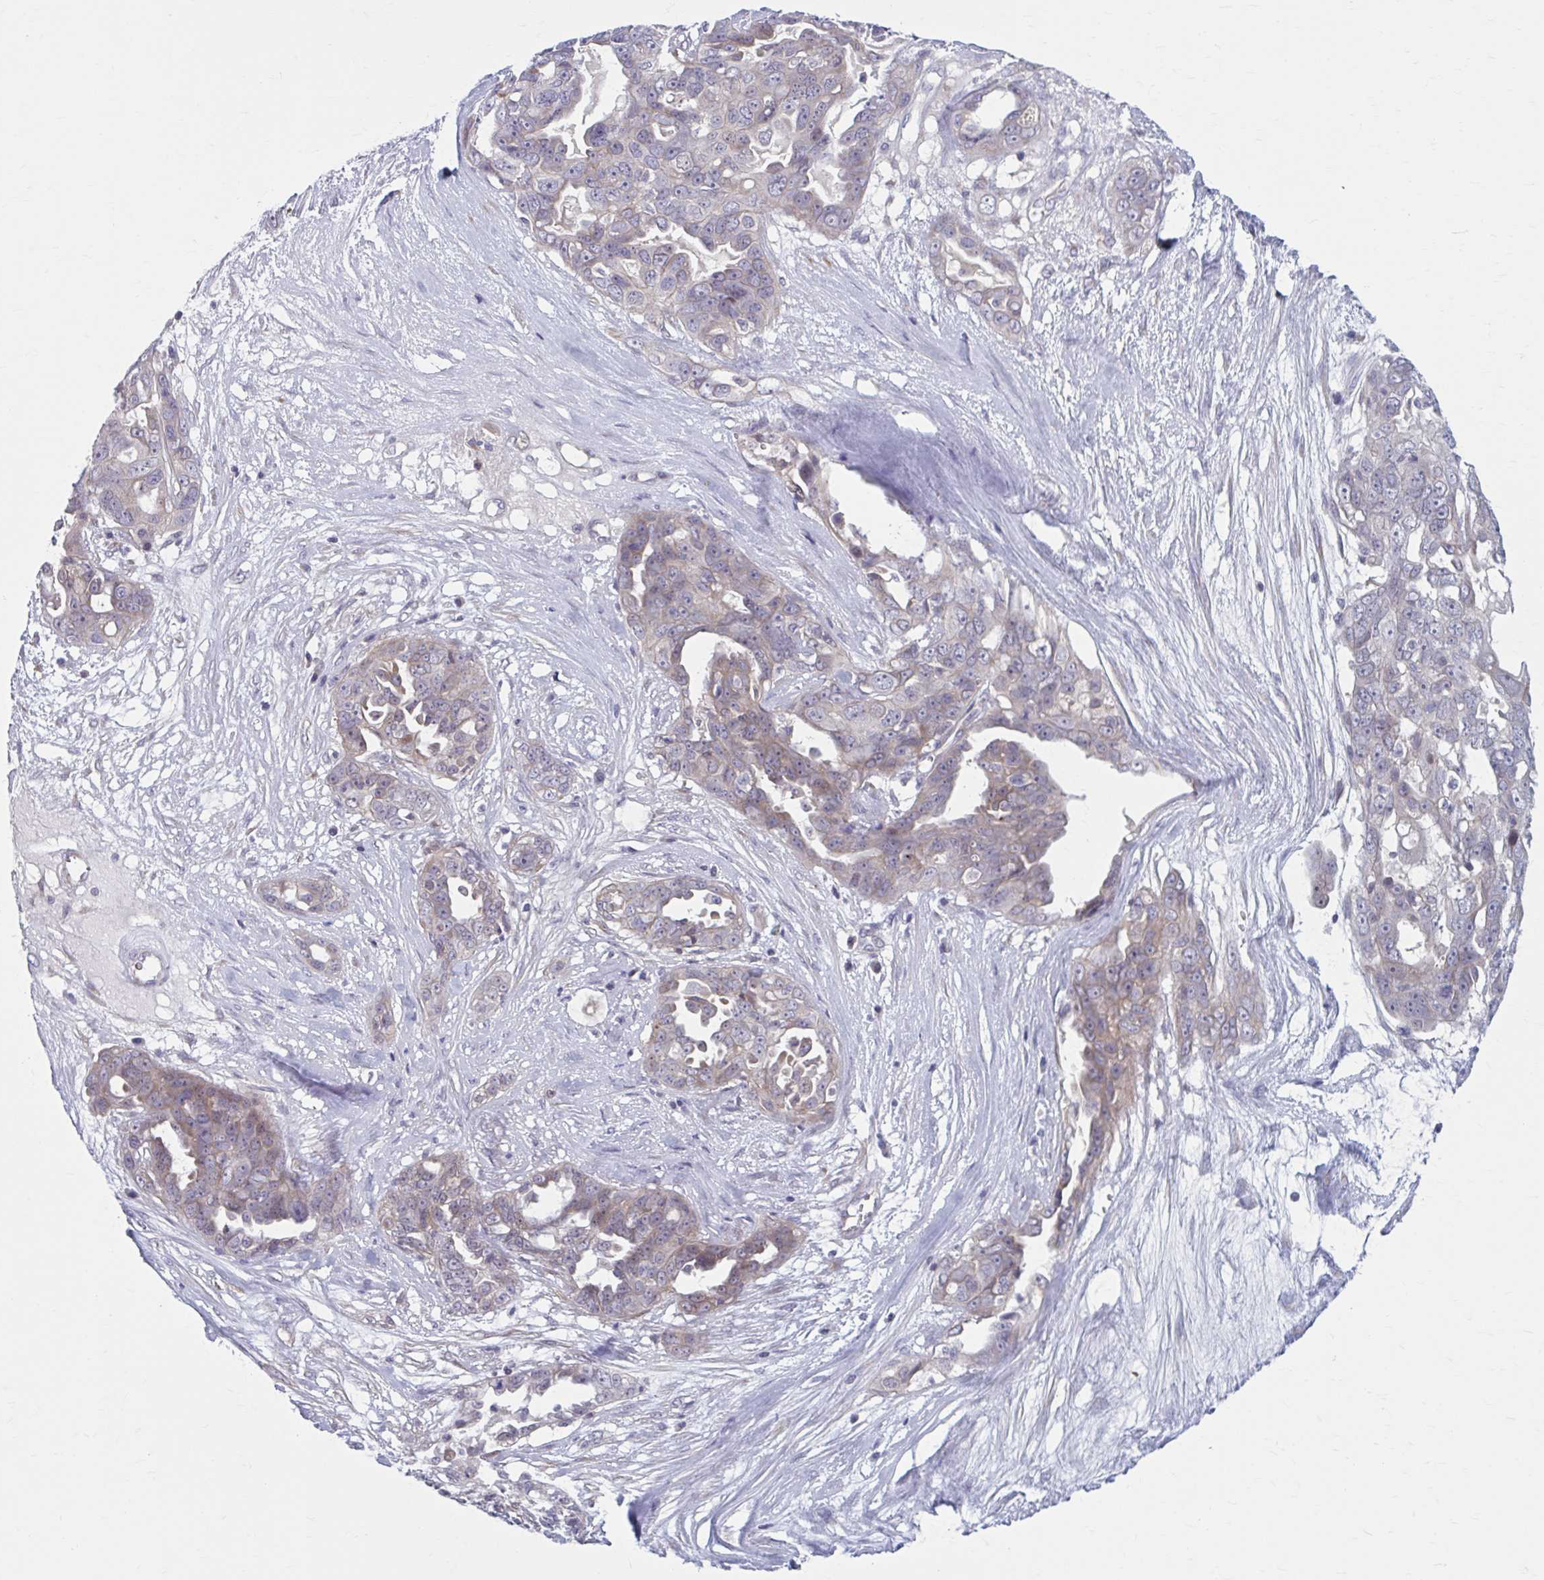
{"staining": {"intensity": "weak", "quantity": "25%-75%", "location": "cytoplasmic/membranous,nuclear"}, "tissue": "ovarian cancer", "cell_type": "Tumor cells", "image_type": "cancer", "snomed": [{"axis": "morphology", "description": "Carcinoma, endometroid"}, {"axis": "topography", "description": "Ovary"}], "caption": "Ovarian cancer tissue demonstrates weak cytoplasmic/membranous and nuclear expression in approximately 25%-75% of tumor cells, visualized by immunohistochemistry.", "gene": "CHST3", "patient": {"sex": "female", "age": 70}}